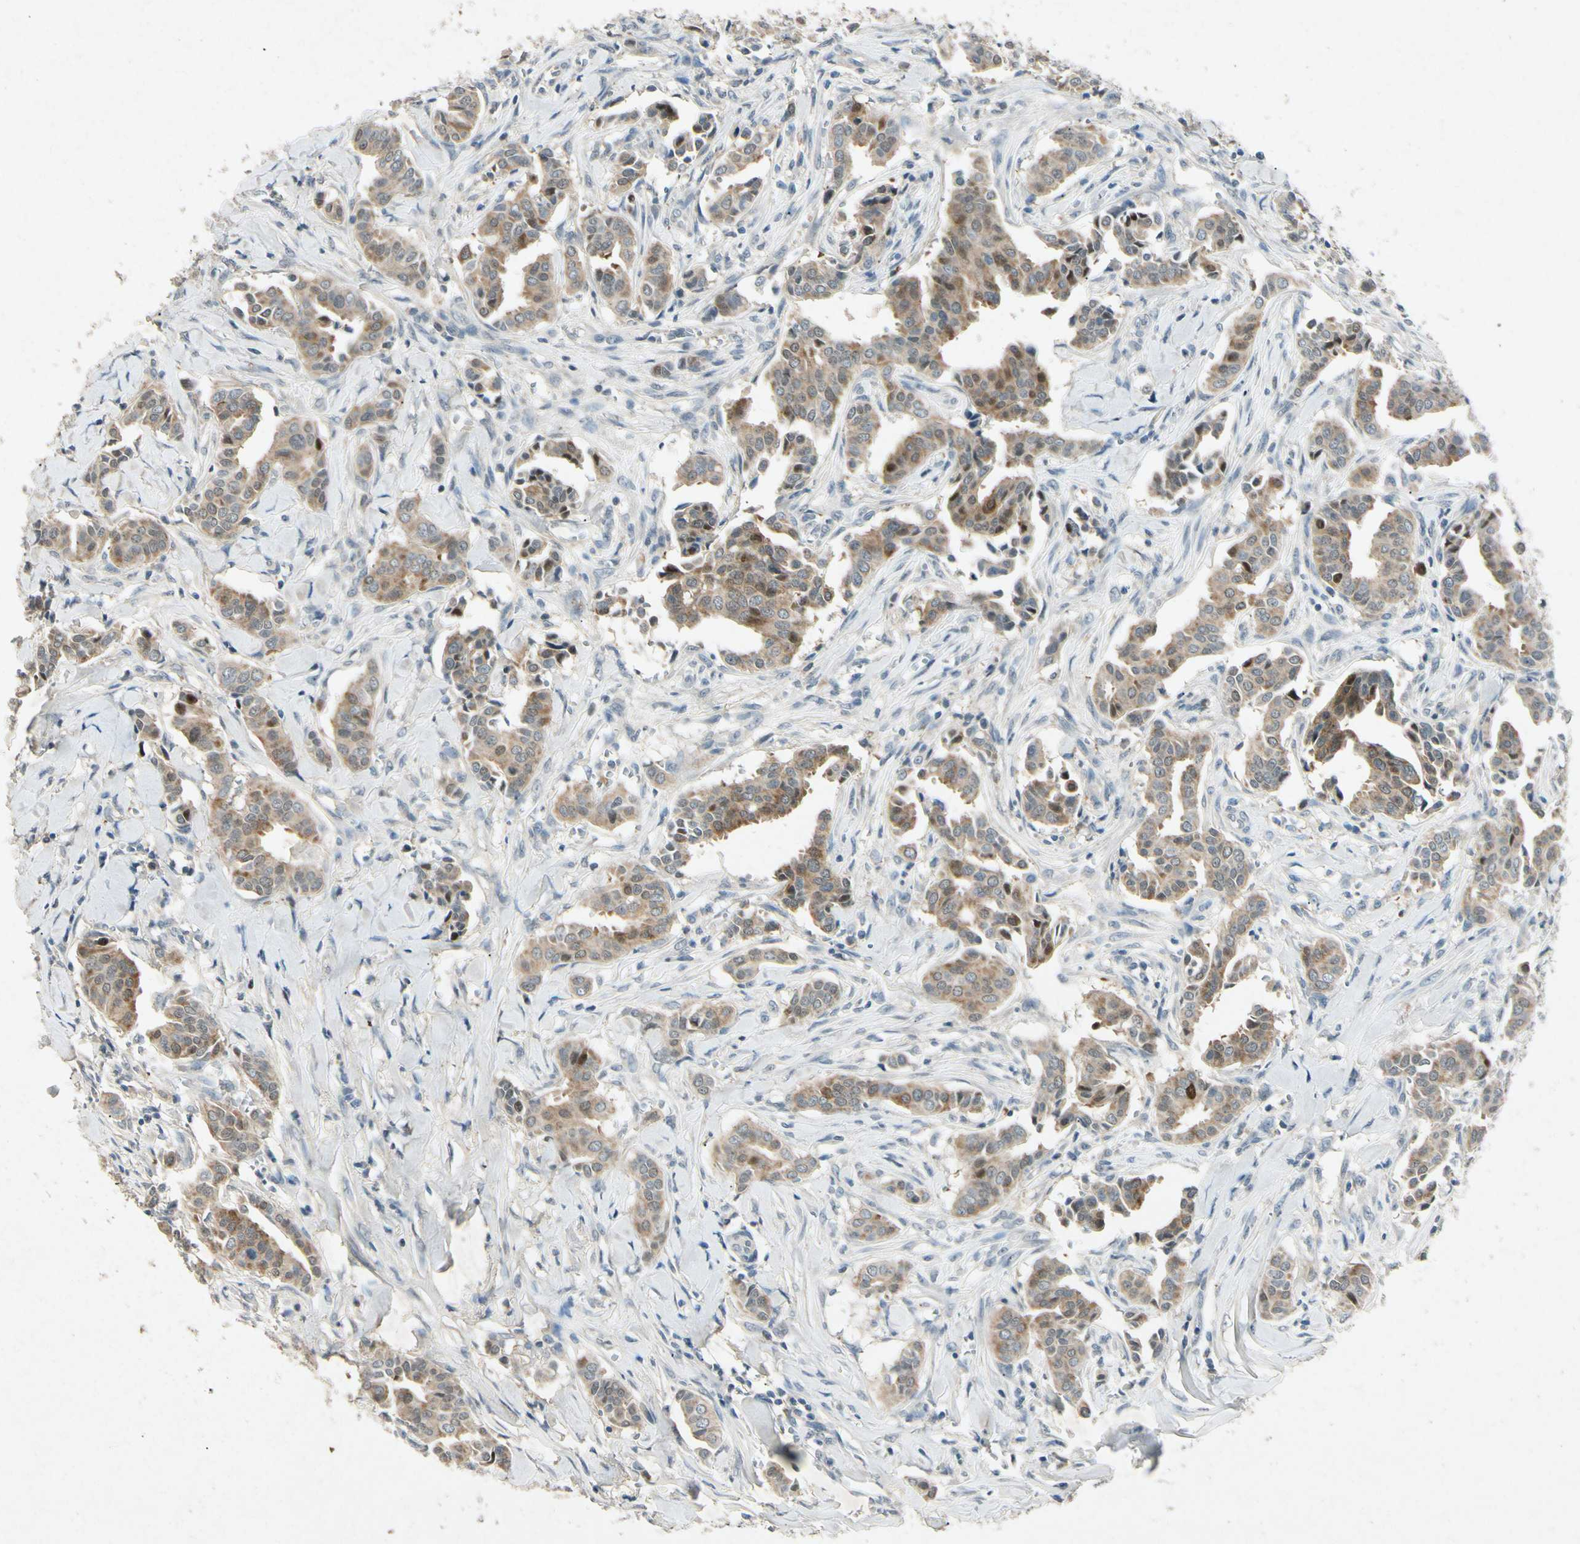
{"staining": {"intensity": "moderate", "quantity": "25%-75%", "location": "cytoplasmic/membranous,nuclear"}, "tissue": "head and neck cancer", "cell_type": "Tumor cells", "image_type": "cancer", "snomed": [{"axis": "morphology", "description": "Adenocarcinoma, NOS"}, {"axis": "topography", "description": "Salivary gland"}, {"axis": "topography", "description": "Head-Neck"}], "caption": "Tumor cells show moderate cytoplasmic/membranous and nuclear positivity in approximately 25%-75% of cells in head and neck cancer (adenocarcinoma). (DAB (3,3'-diaminobenzidine) = brown stain, brightfield microscopy at high magnification).", "gene": "HSPA1B", "patient": {"sex": "female", "age": 59}}